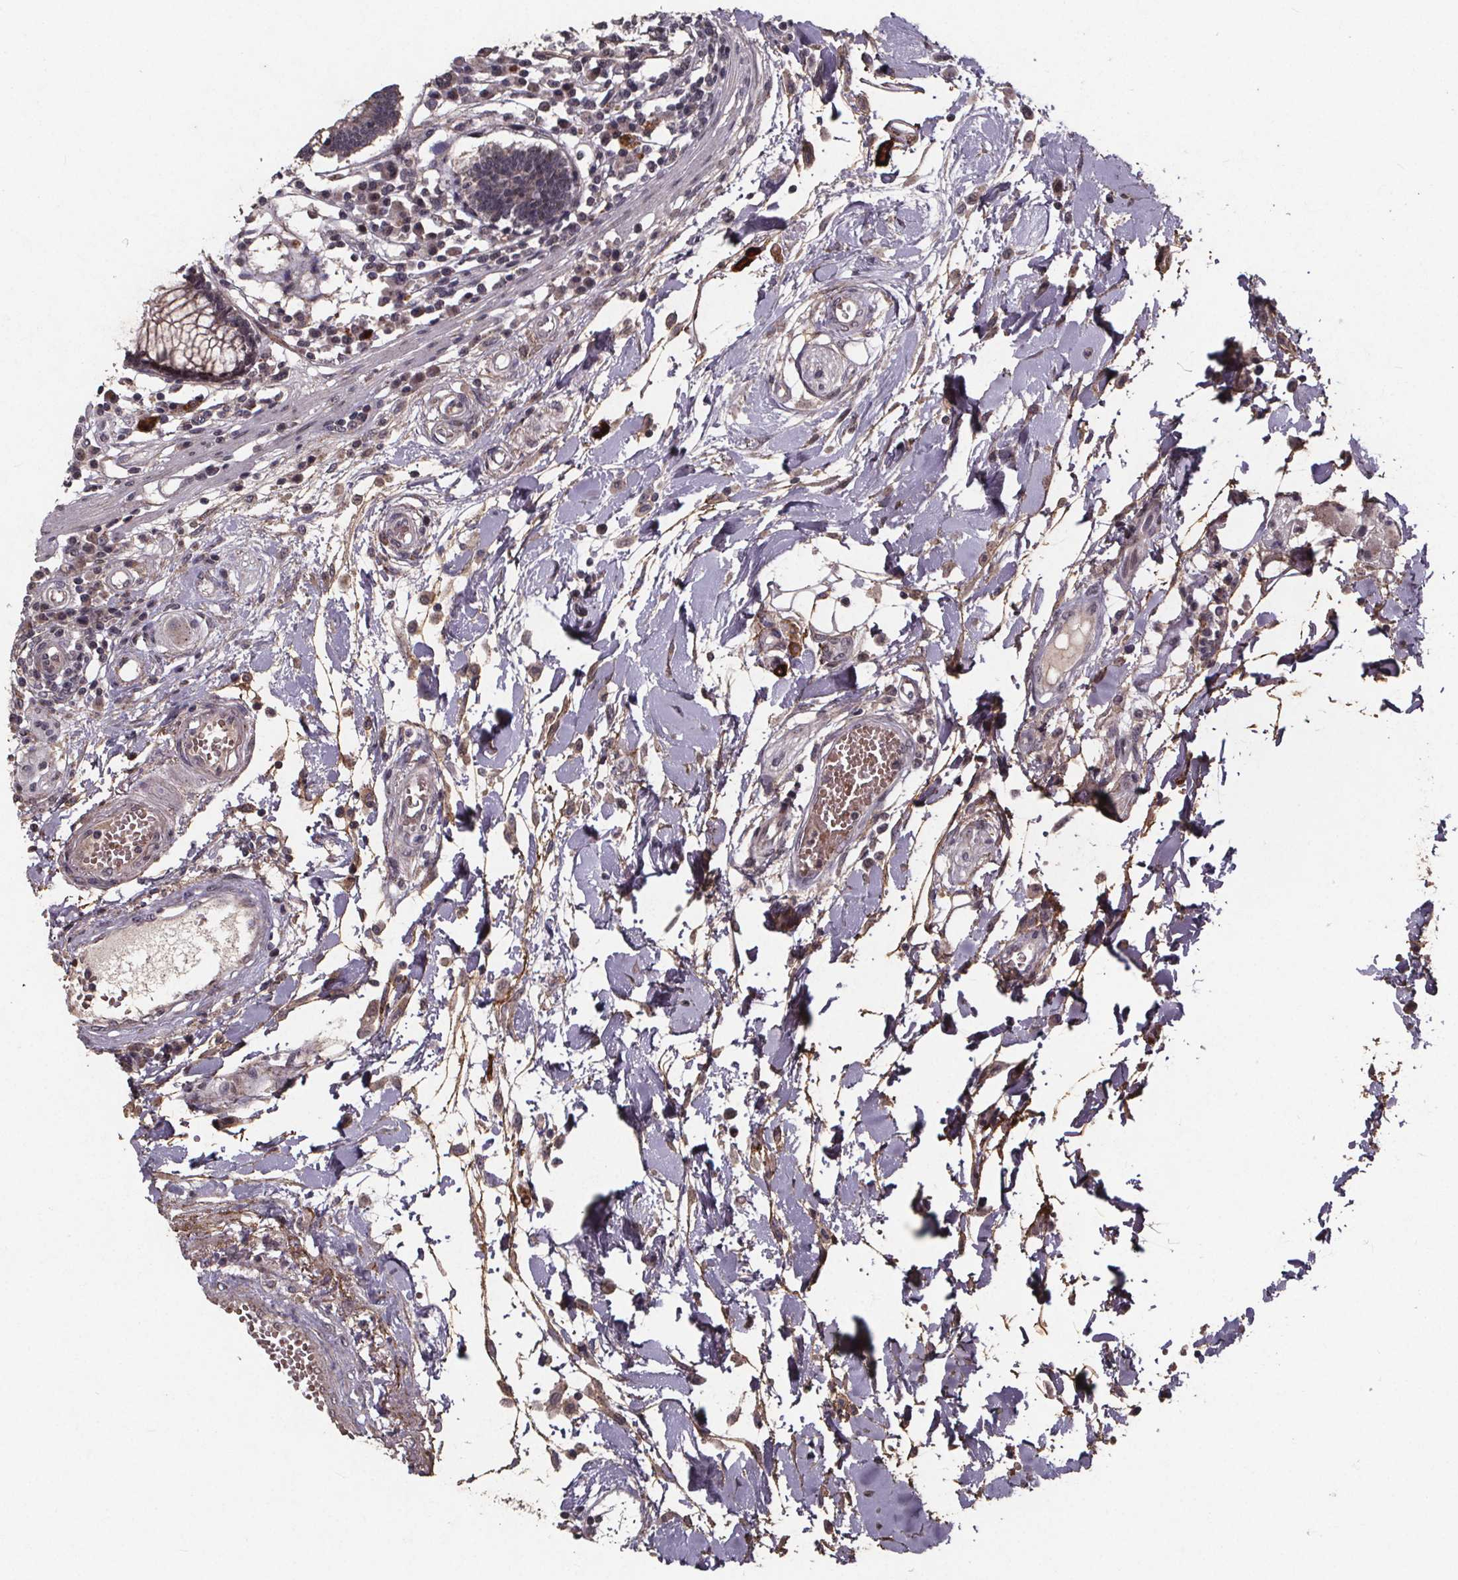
{"staining": {"intensity": "weak", "quantity": "25%-75%", "location": "cytoplasmic/membranous"}, "tissue": "colon", "cell_type": "Endothelial cells", "image_type": "normal", "snomed": [{"axis": "morphology", "description": "Normal tissue, NOS"}, {"axis": "morphology", "description": "Adenocarcinoma, NOS"}, {"axis": "topography", "description": "Colon"}], "caption": "A histopathology image of colon stained for a protein shows weak cytoplasmic/membranous brown staining in endothelial cells. The staining is performed using DAB brown chromogen to label protein expression. The nuclei are counter-stained blue using hematoxylin.", "gene": "GPX3", "patient": {"sex": "male", "age": 83}}